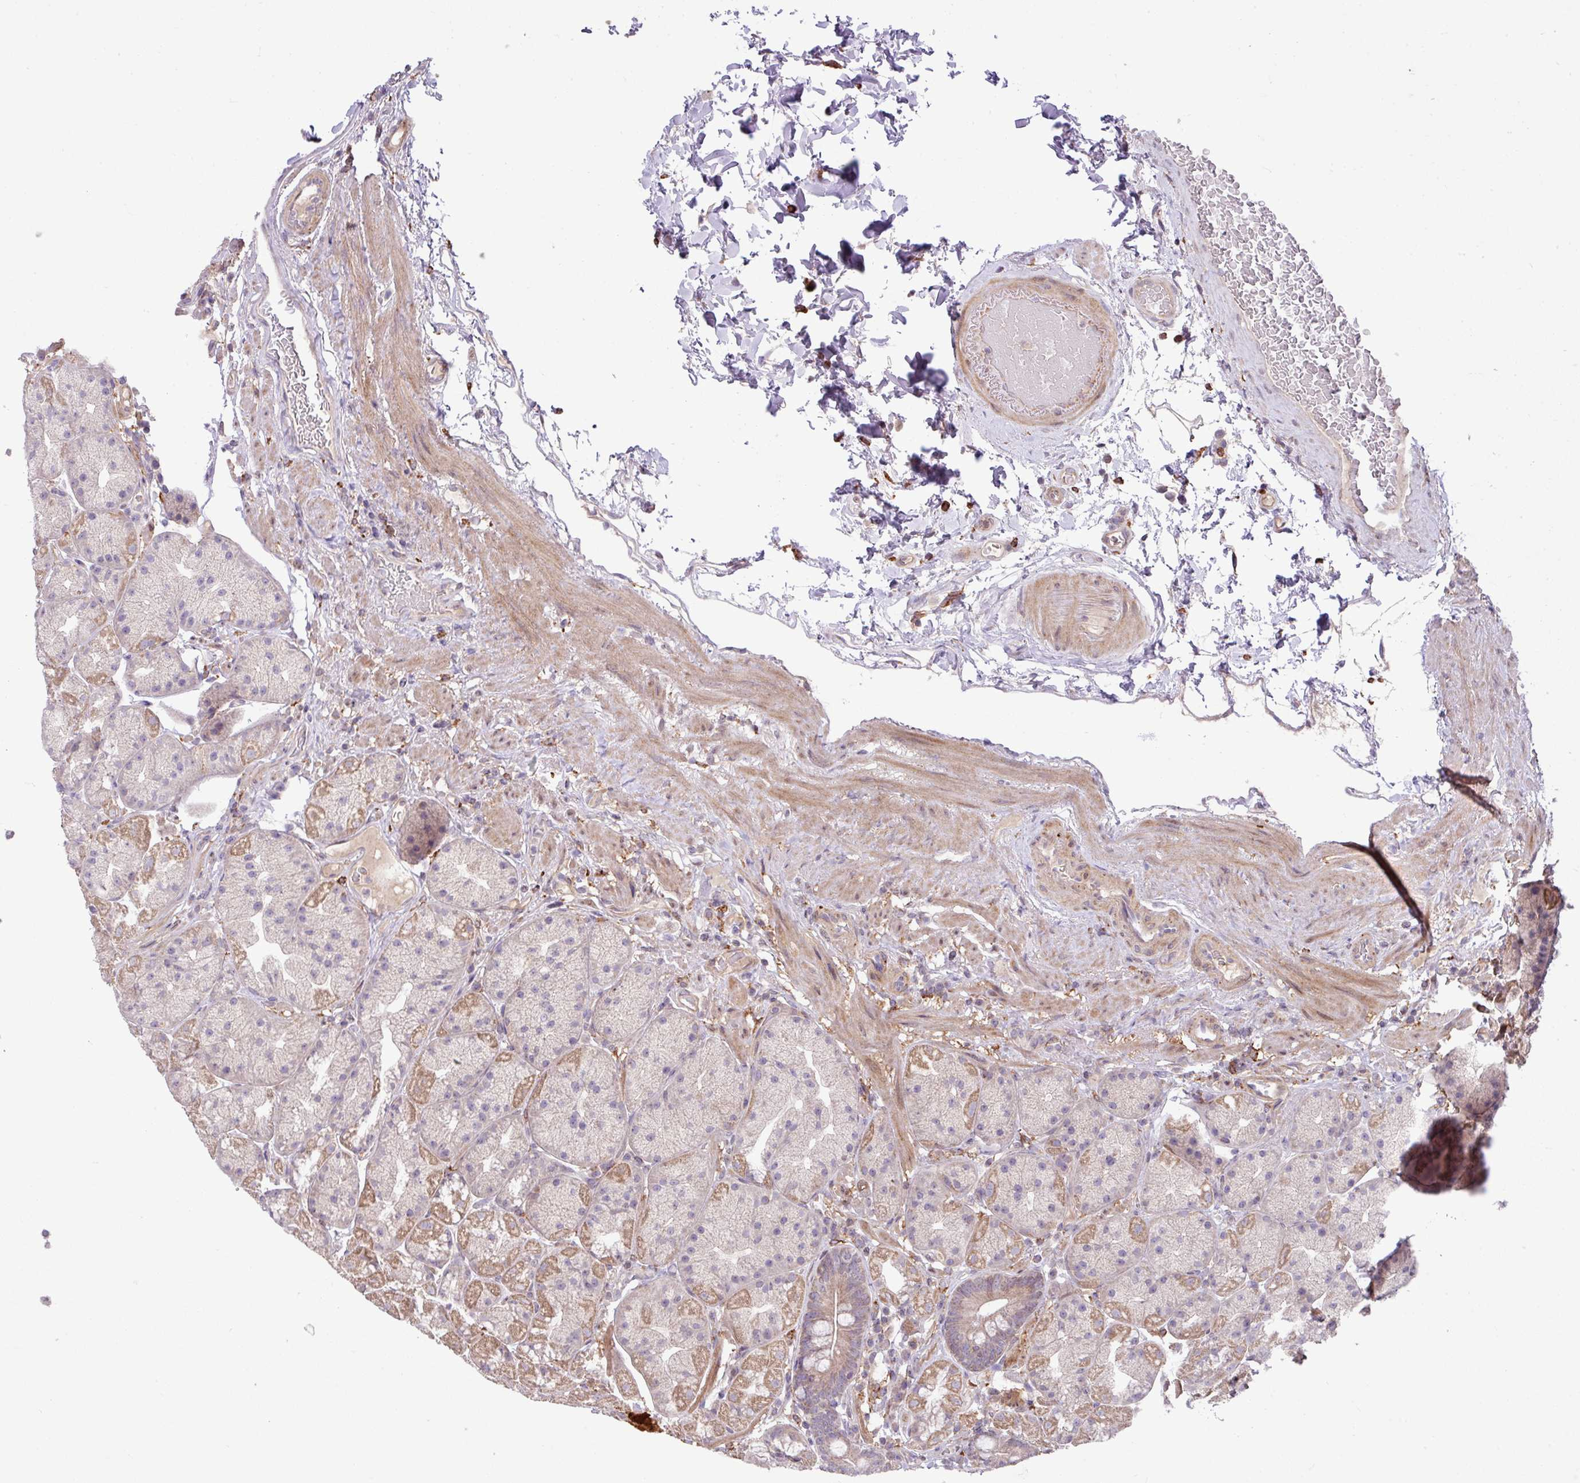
{"staining": {"intensity": "strong", "quantity": "<25%", "location": "cytoplasmic/membranous"}, "tissue": "stomach", "cell_type": "Glandular cells", "image_type": "normal", "snomed": [{"axis": "morphology", "description": "Normal tissue, NOS"}, {"axis": "topography", "description": "Stomach, lower"}], "caption": "The photomicrograph exhibits immunohistochemical staining of unremarkable stomach. There is strong cytoplasmic/membranous staining is identified in approximately <25% of glandular cells.", "gene": "ARHGEF25", "patient": {"sex": "male", "age": 67}}